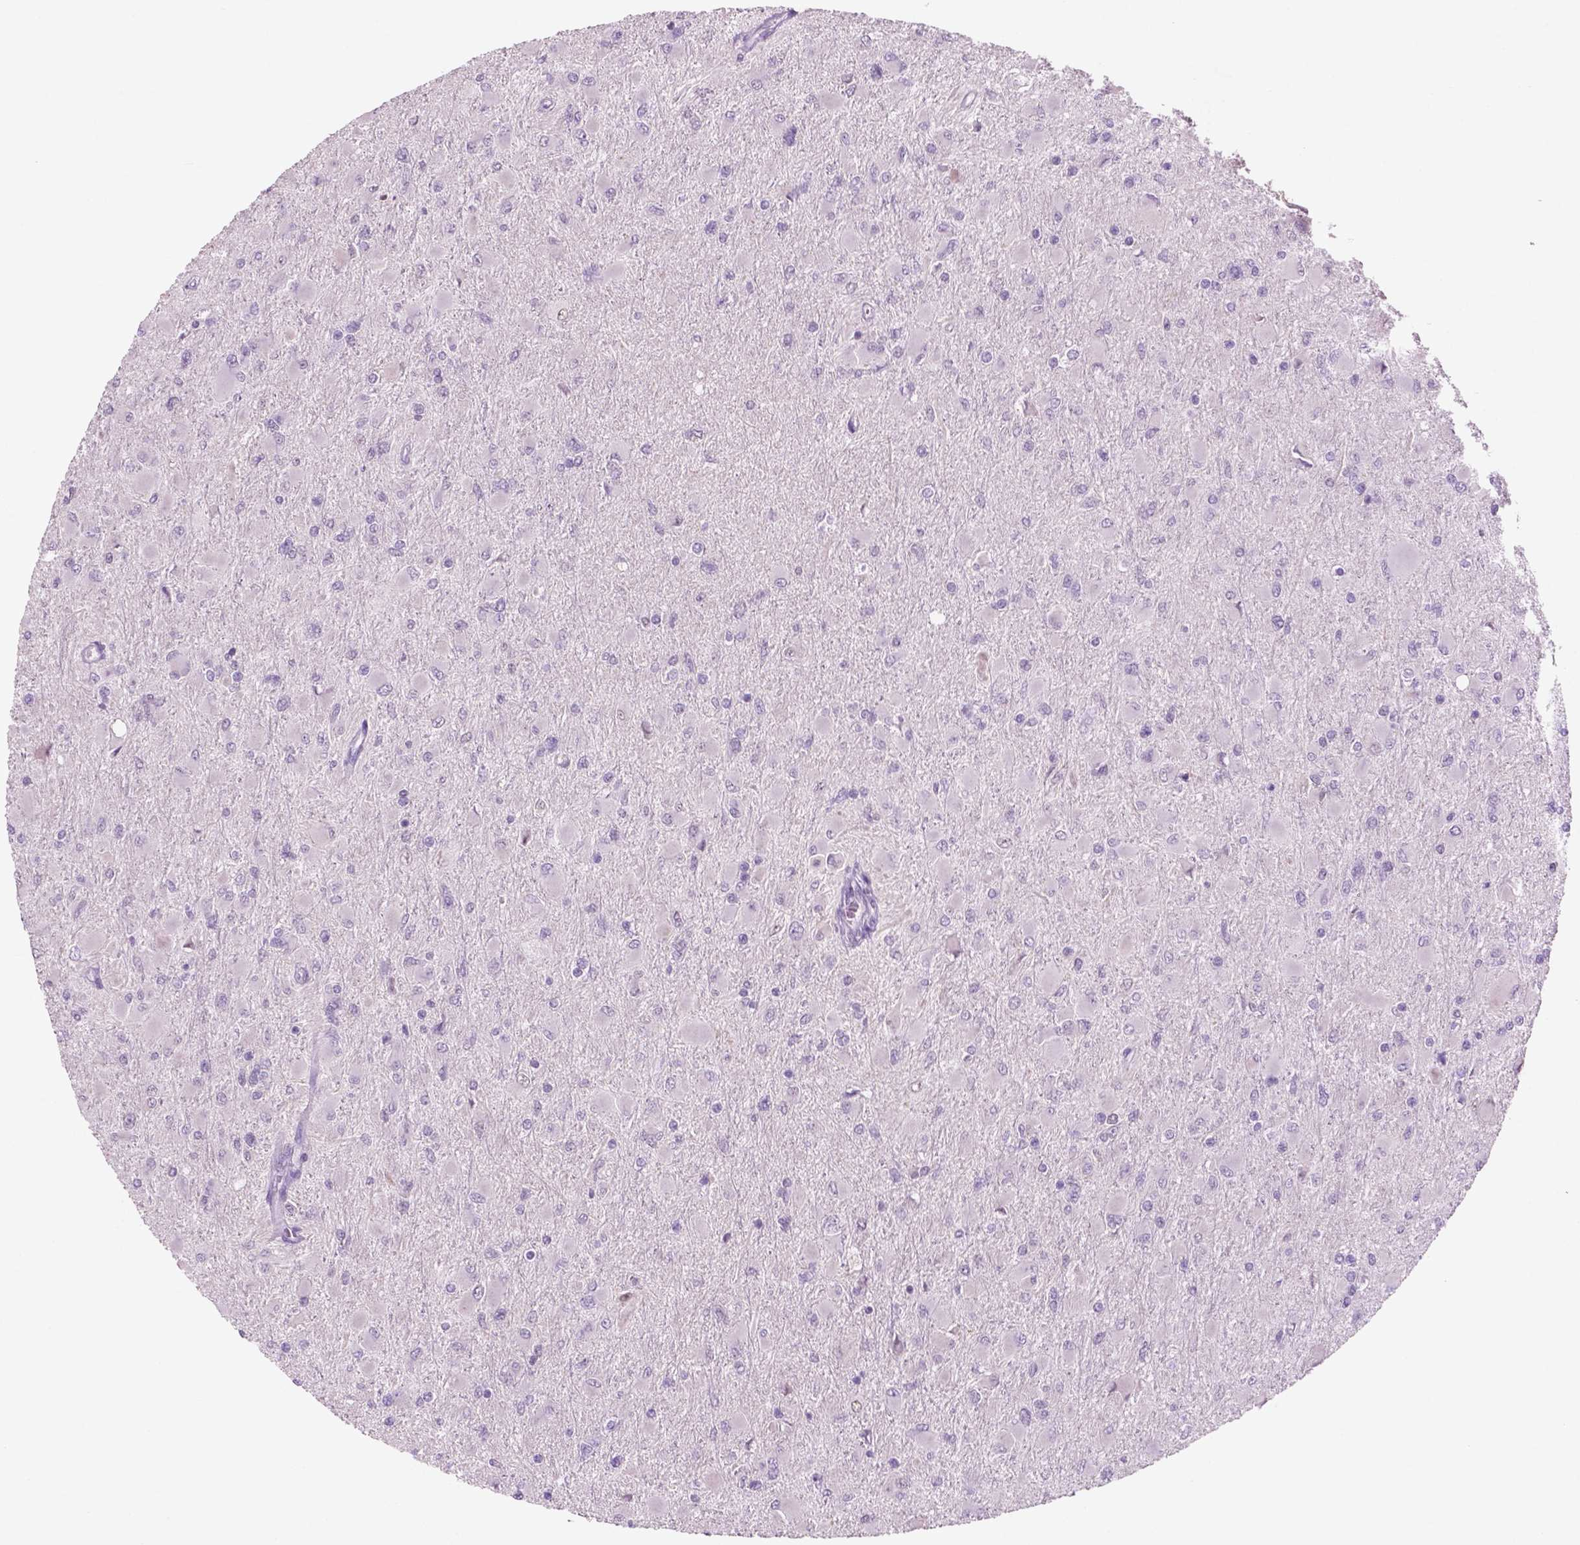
{"staining": {"intensity": "negative", "quantity": "none", "location": "none"}, "tissue": "glioma", "cell_type": "Tumor cells", "image_type": "cancer", "snomed": [{"axis": "morphology", "description": "Glioma, malignant, High grade"}, {"axis": "topography", "description": "Cerebral cortex"}], "caption": "The immunohistochemistry histopathology image has no significant expression in tumor cells of malignant glioma (high-grade) tissue.", "gene": "CTR9", "patient": {"sex": "female", "age": 36}}